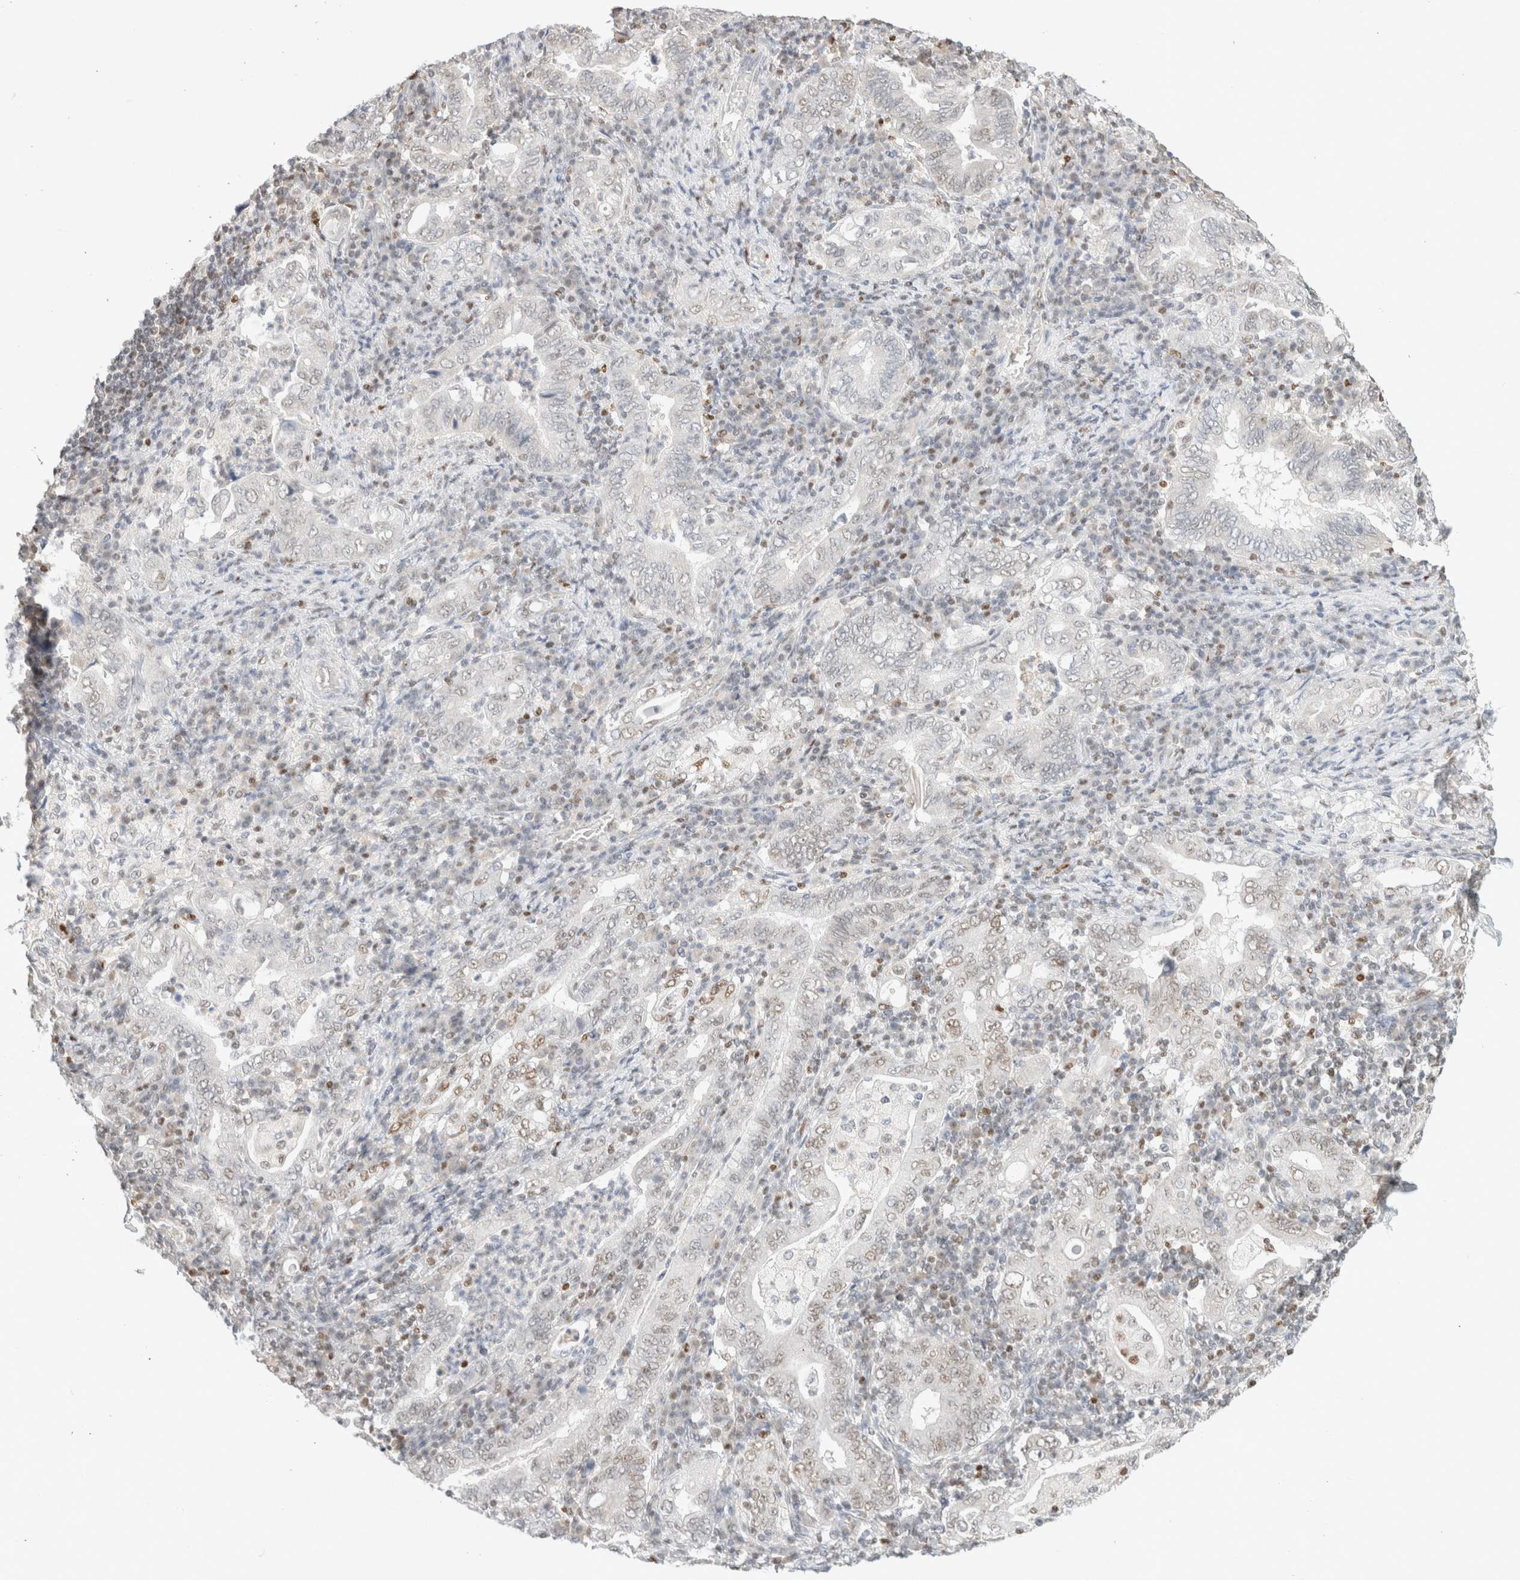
{"staining": {"intensity": "weak", "quantity": "25%-75%", "location": "nuclear"}, "tissue": "stomach cancer", "cell_type": "Tumor cells", "image_type": "cancer", "snomed": [{"axis": "morphology", "description": "Normal tissue, NOS"}, {"axis": "morphology", "description": "Adenocarcinoma, NOS"}, {"axis": "topography", "description": "Esophagus"}, {"axis": "topography", "description": "Stomach, upper"}, {"axis": "topography", "description": "Peripheral nerve tissue"}], "caption": "High-magnification brightfield microscopy of adenocarcinoma (stomach) stained with DAB (3,3'-diaminobenzidine) (brown) and counterstained with hematoxylin (blue). tumor cells exhibit weak nuclear staining is appreciated in approximately25%-75% of cells.", "gene": "DDB2", "patient": {"sex": "male", "age": 62}}